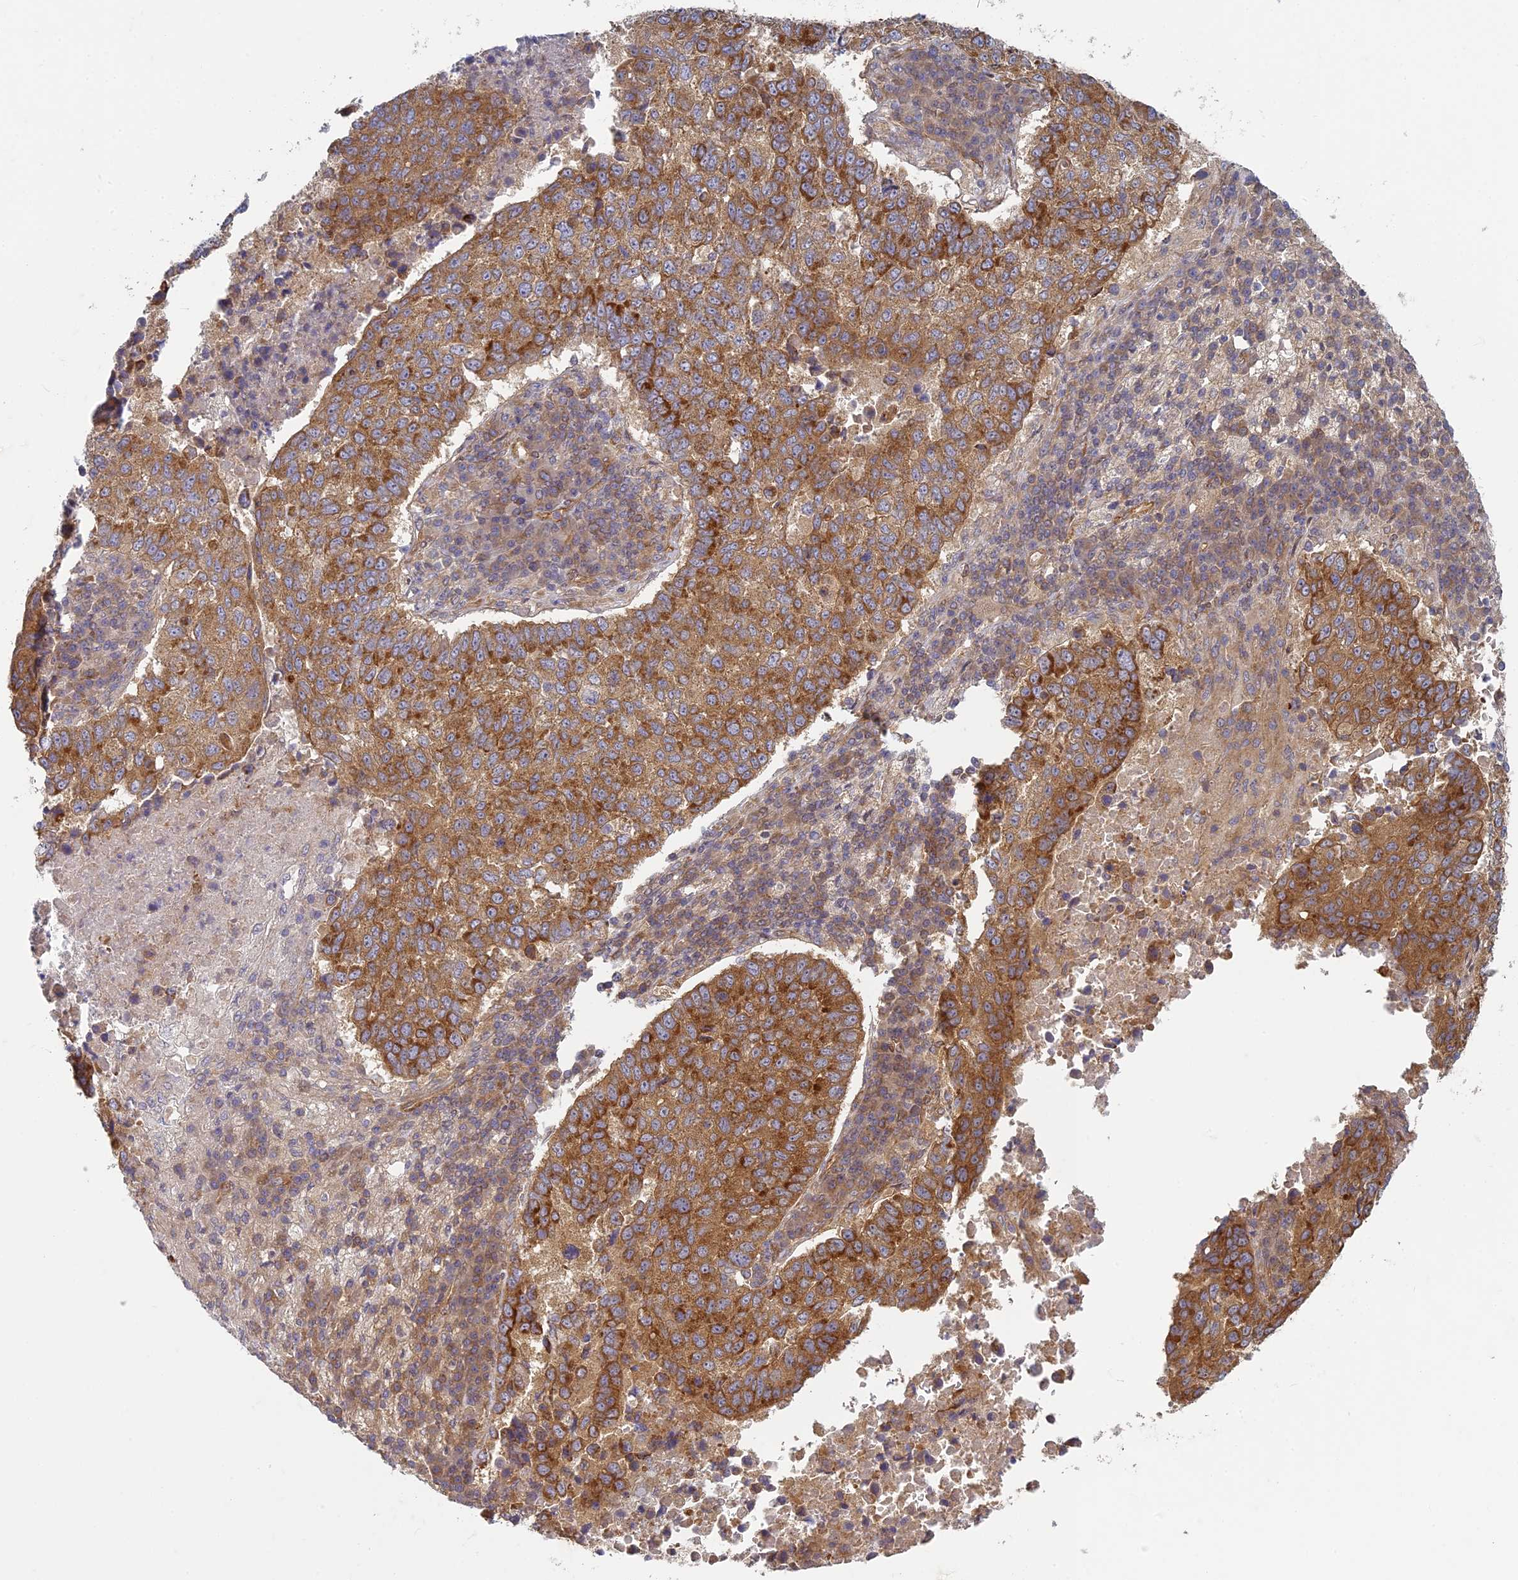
{"staining": {"intensity": "moderate", "quantity": ">75%", "location": "cytoplasmic/membranous"}, "tissue": "lung cancer", "cell_type": "Tumor cells", "image_type": "cancer", "snomed": [{"axis": "morphology", "description": "Squamous cell carcinoma, NOS"}, {"axis": "topography", "description": "Lung"}], "caption": "High-magnification brightfield microscopy of lung cancer (squamous cell carcinoma) stained with DAB (brown) and counterstained with hematoxylin (blue). tumor cells exhibit moderate cytoplasmic/membranous expression is appreciated in approximately>75% of cells.", "gene": "TCF25", "patient": {"sex": "male", "age": 73}}